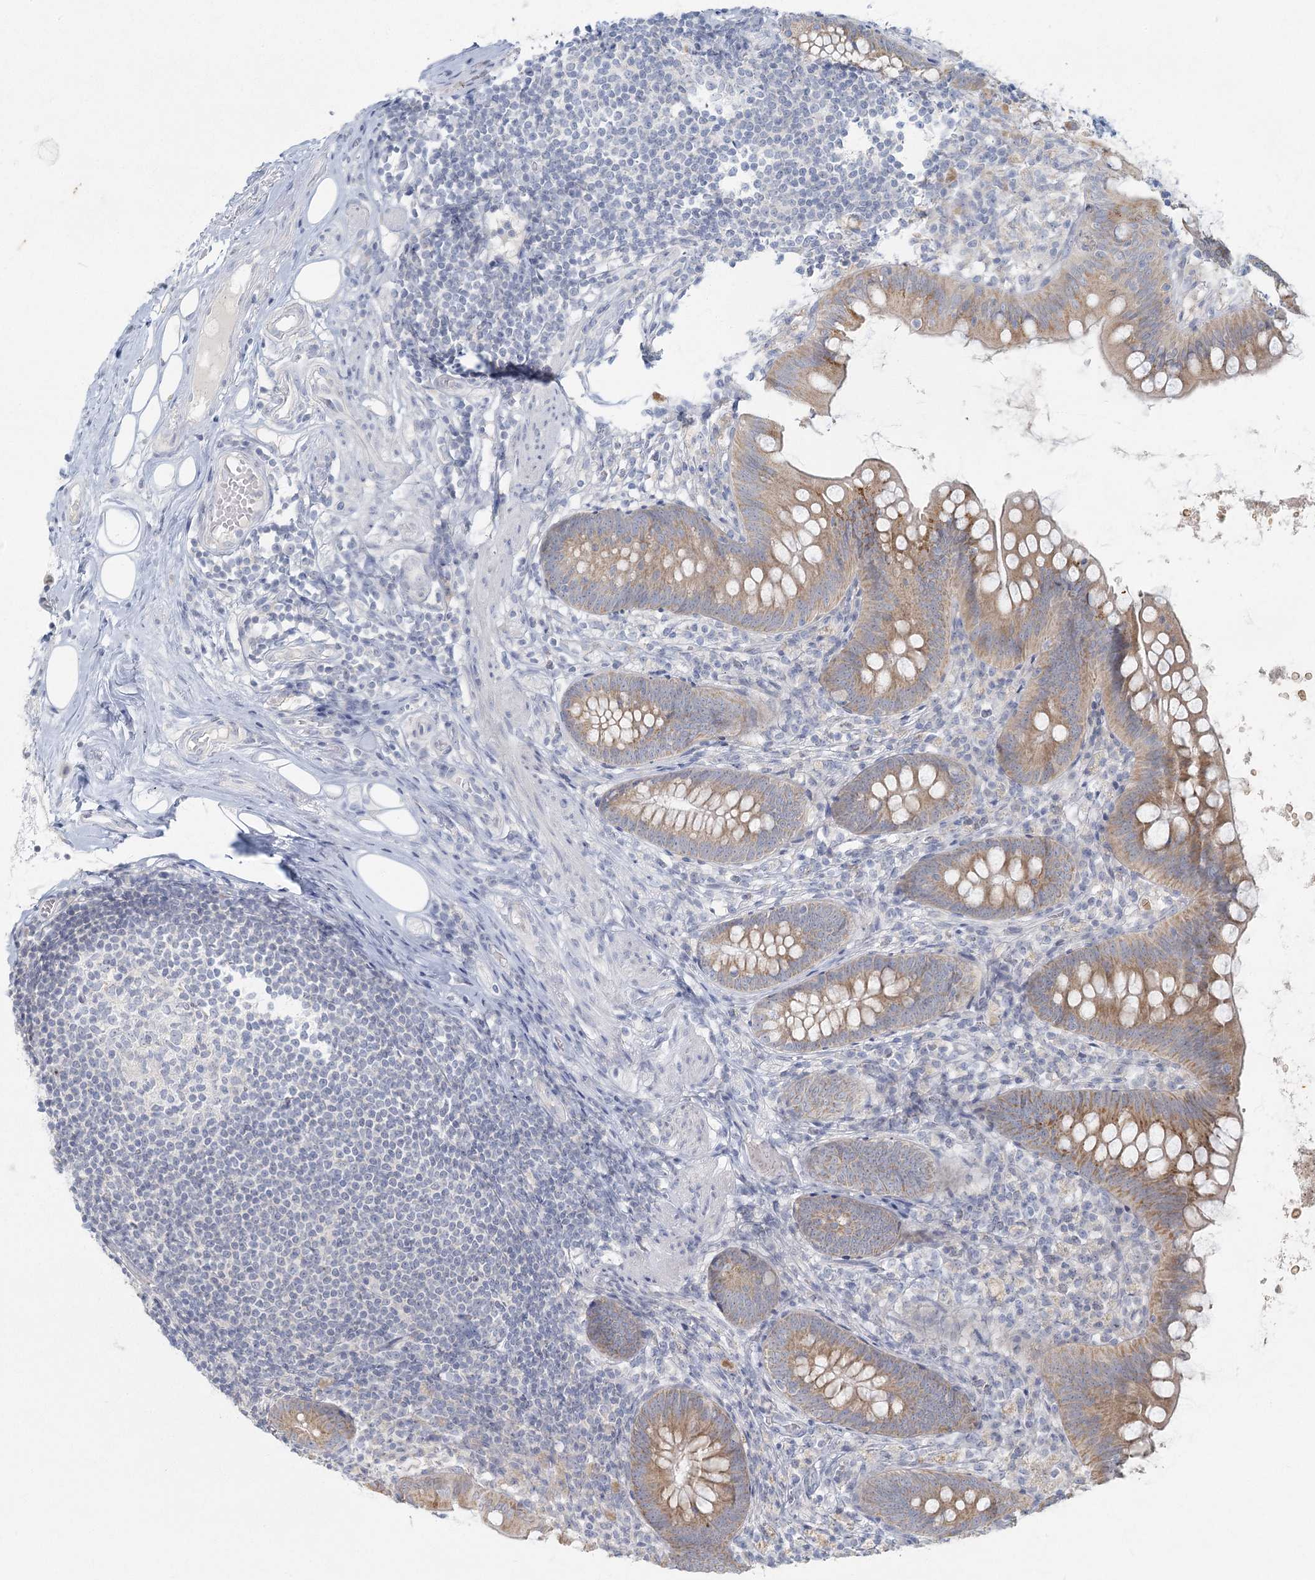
{"staining": {"intensity": "moderate", "quantity": ">75%", "location": "cytoplasmic/membranous"}, "tissue": "appendix", "cell_type": "Glandular cells", "image_type": "normal", "snomed": [{"axis": "morphology", "description": "Normal tissue, NOS"}, {"axis": "topography", "description": "Appendix"}], "caption": "Human appendix stained with a brown dye shows moderate cytoplasmic/membranous positive expression in approximately >75% of glandular cells.", "gene": "FAM110C", "patient": {"sex": "female", "age": 62}}